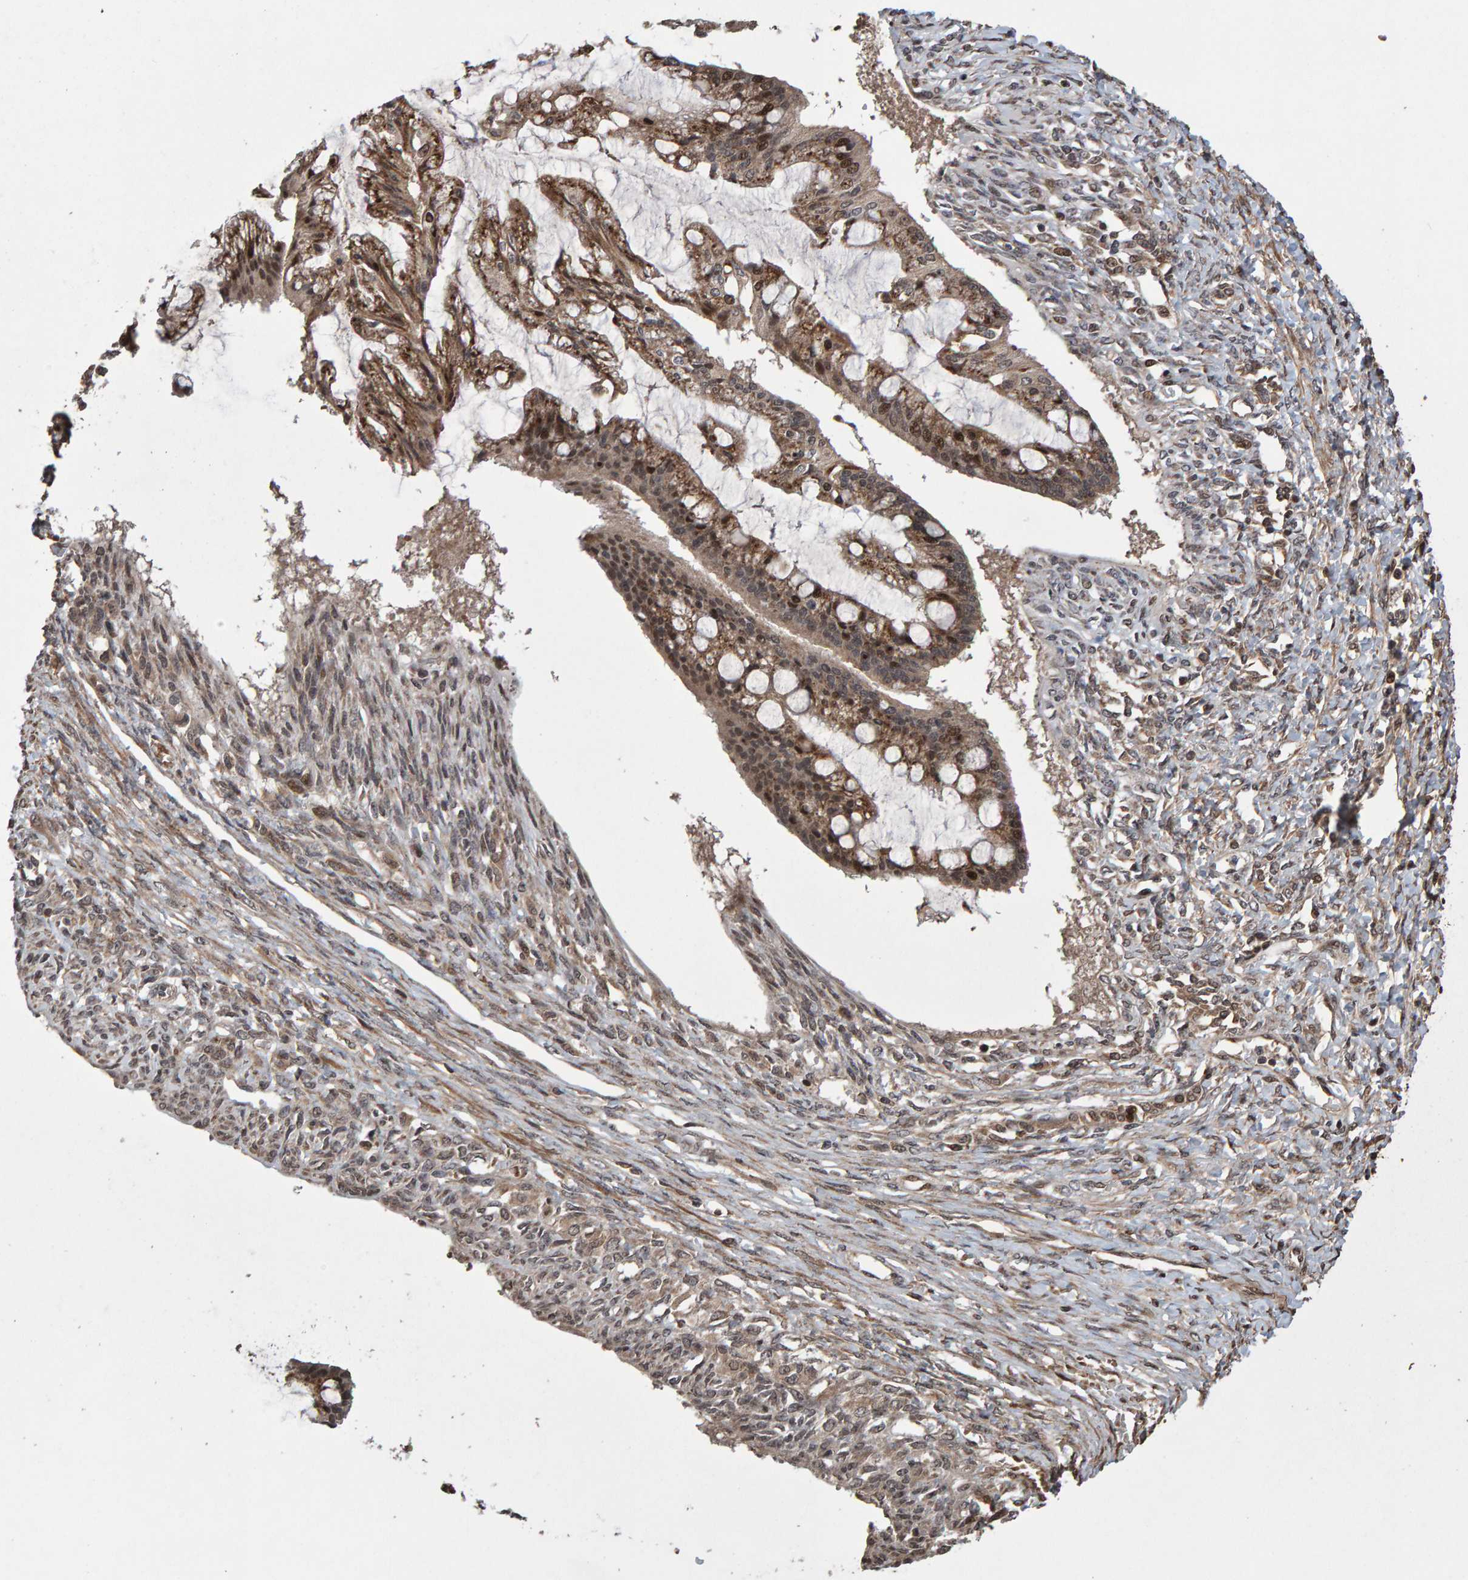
{"staining": {"intensity": "moderate", "quantity": ">75%", "location": "cytoplasmic/membranous,nuclear"}, "tissue": "ovarian cancer", "cell_type": "Tumor cells", "image_type": "cancer", "snomed": [{"axis": "morphology", "description": "Cystadenocarcinoma, mucinous, NOS"}, {"axis": "topography", "description": "Ovary"}], "caption": "Brown immunohistochemical staining in mucinous cystadenocarcinoma (ovarian) exhibits moderate cytoplasmic/membranous and nuclear positivity in approximately >75% of tumor cells.", "gene": "PECR", "patient": {"sex": "female", "age": 73}}